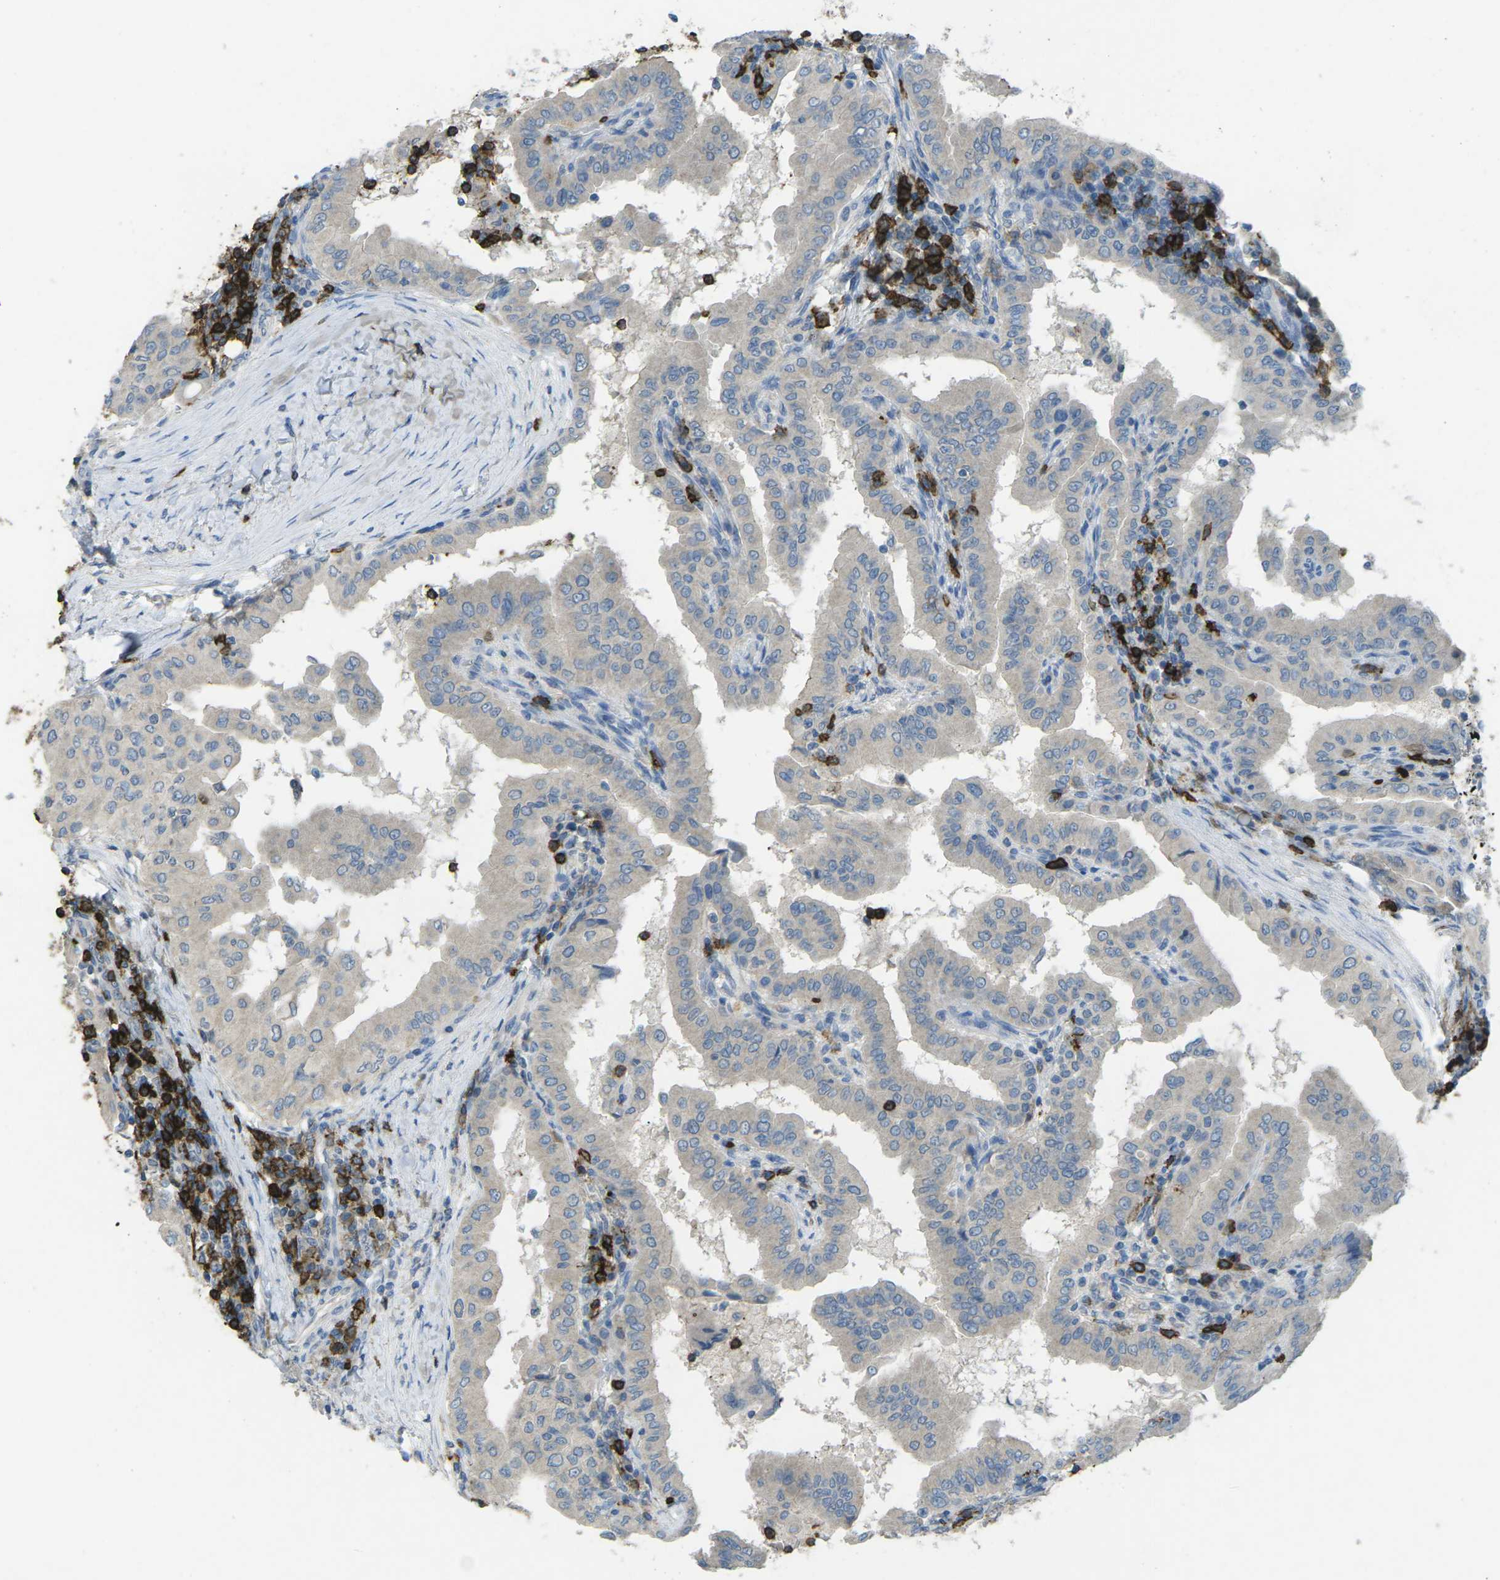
{"staining": {"intensity": "negative", "quantity": "none", "location": "none"}, "tissue": "thyroid cancer", "cell_type": "Tumor cells", "image_type": "cancer", "snomed": [{"axis": "morphology", "description": "Papillary adenocarcinoma, NOS"}, {"axis": "topography", "description": "Thyroid gland"}], "caption": "The photomicrograph displays no staining of tumor cells in thyroid cancer. Nuclei are stained in blue.", "gene": "CD19", "patient": {"sex": "male", "age": 33}}